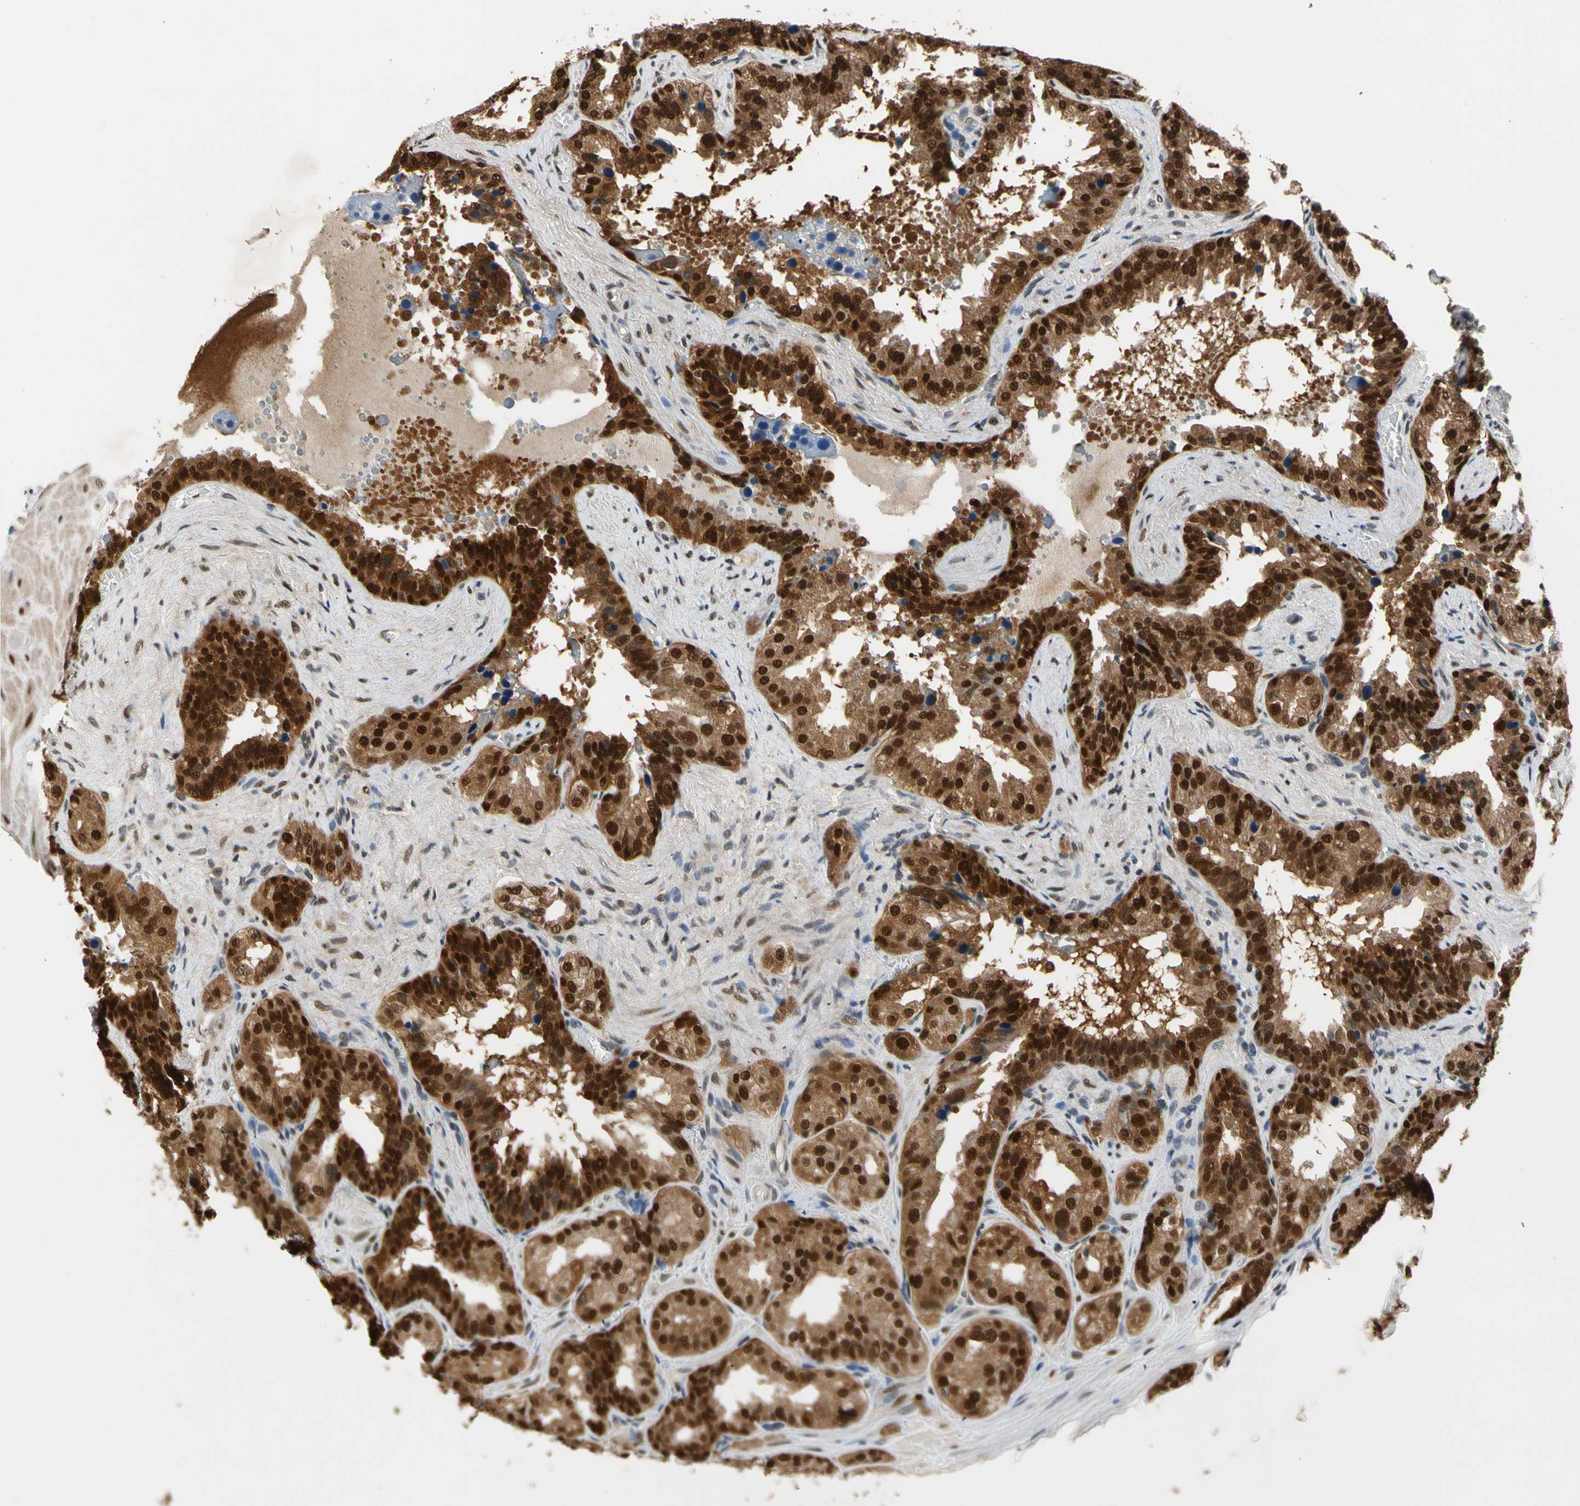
{"staining": {"intensity": "strong", "quantity": ">75%", "location": "cytoplasmic/membranous,nuclear"}, "tissue": "seminal vesicle", "cell_type": "Glandular cells", "image_type": "normal", "snomed": [{"axis": "morphology", "description": "Normal tissue, NOS"}, {"axis": "topography", "description": "Prostate"}, {"axis": "topography", "description": "Seminal veicle"}], "caption": "The photomicrograph shows immunohistochemical staining of benign seminal vesicle. There is strong cytoplasmic/membranous,nuclear expression is present in approximately >75% of glandular cells.", "gene": "GSR", "patient": {"sex": "male", "age": 51}}